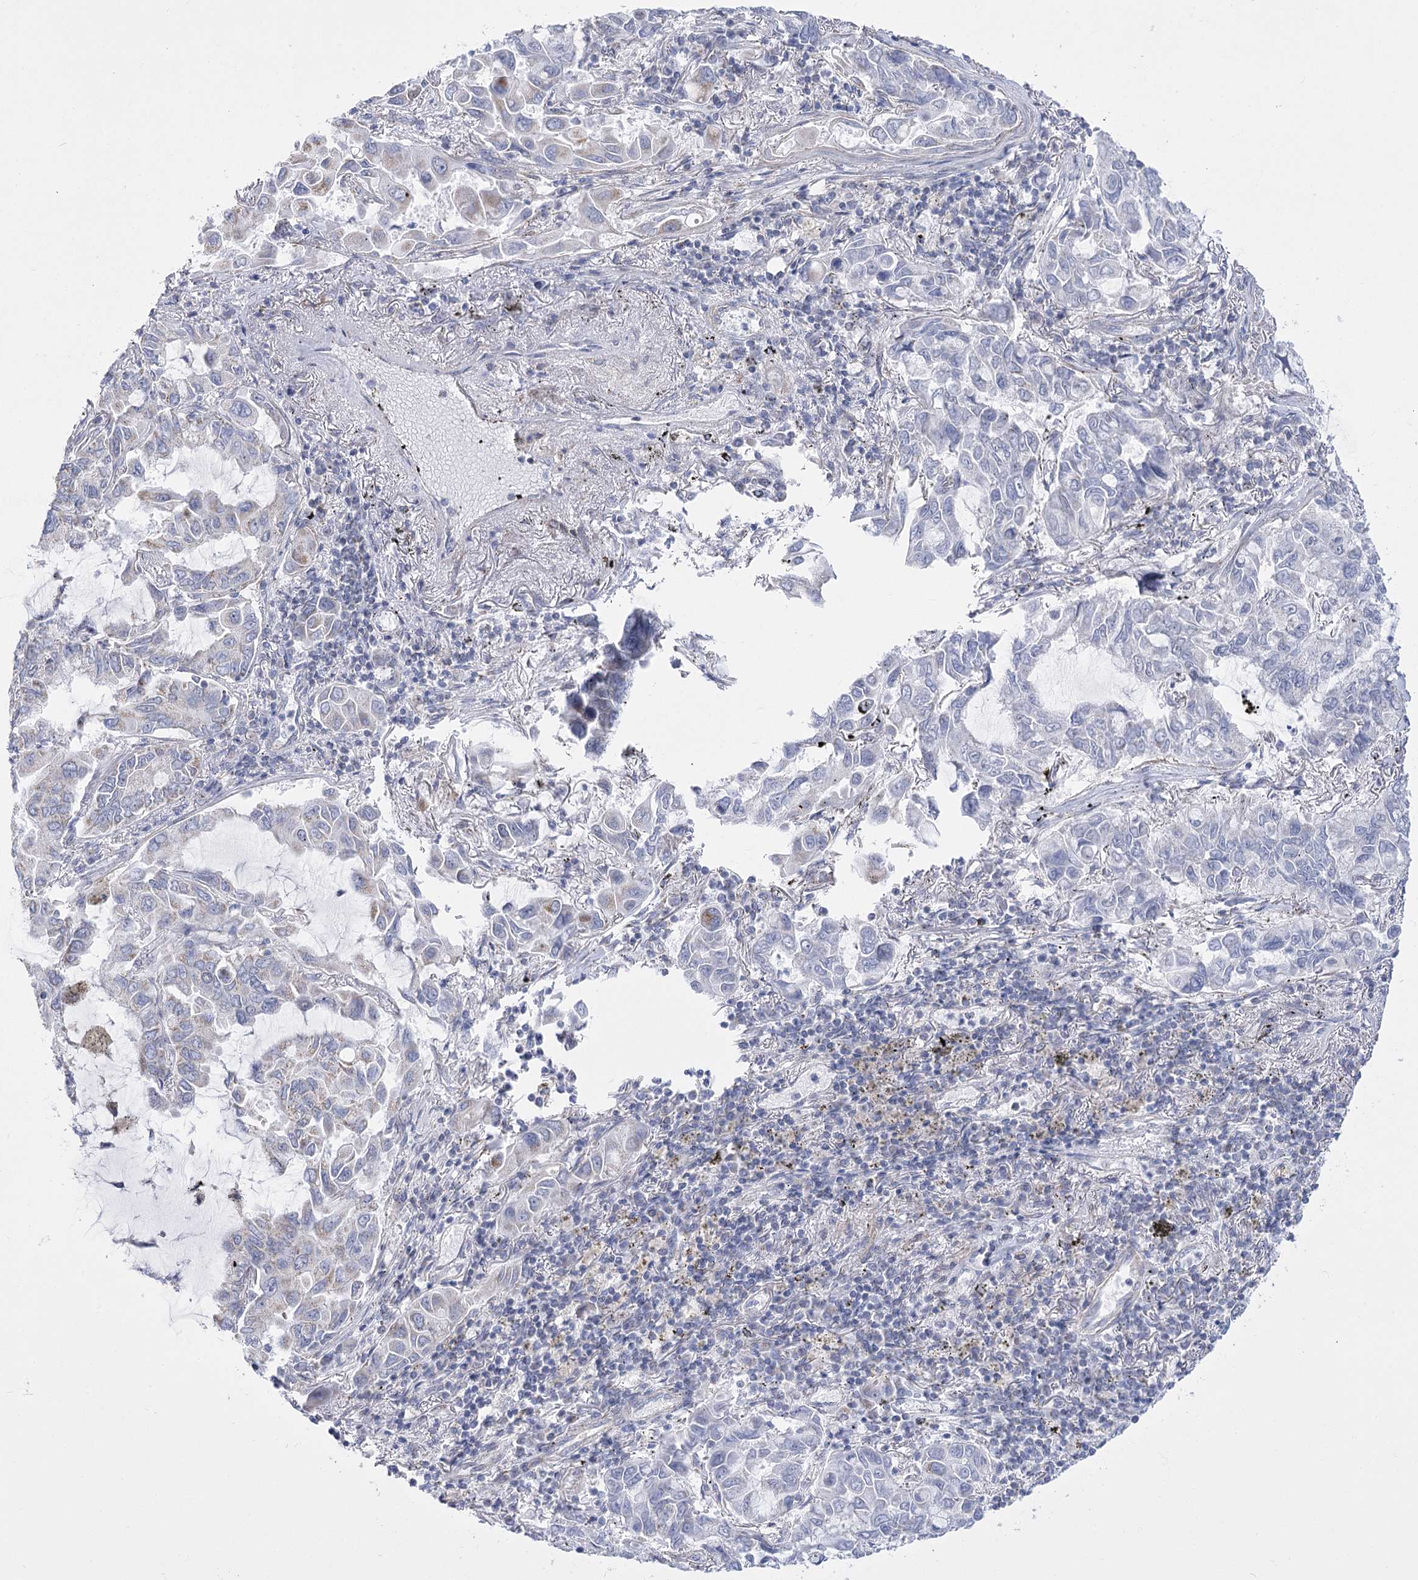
{"staining": {"intensity": "weak", "quantity": "<25%", "location": "cytoplasmic/membranous"}, "tissue": "lung cancer", "cell_type": "Tumor cells", "image_type": "cancer", "snomed": [{"axis": "morphology", "description": "Adenocarcinoma, NOS"}, {"axis": "topography", "description": "Lung"}], "caption": "Tumor cells are negative for protein expression in human adenocarcinoma (lung).", "gene": "PDHB", "patient": {"sex": "male", "age": 64}}